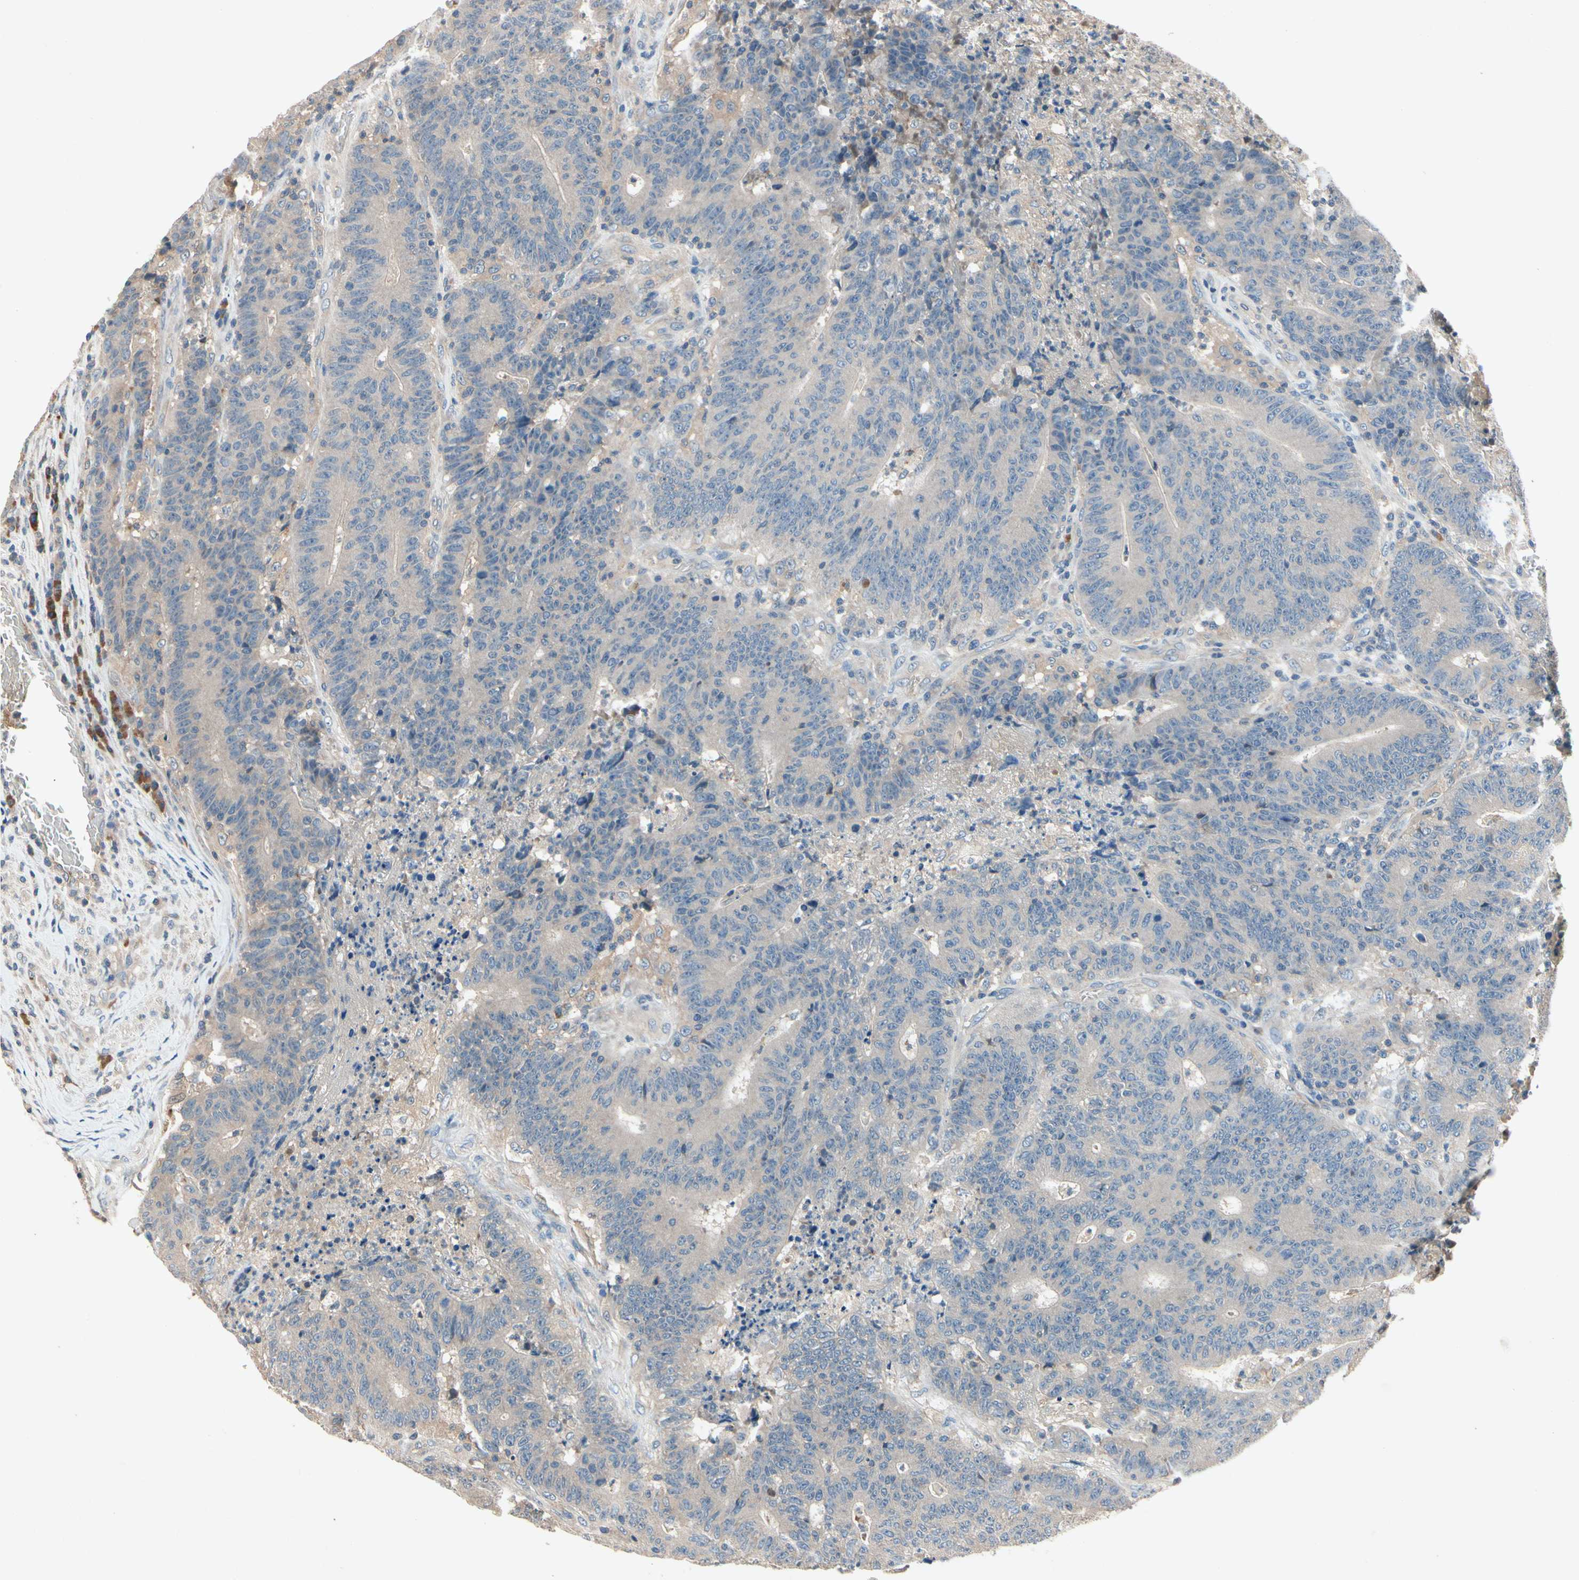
{"staining": {"intensity": "weak", "quantity": "<25%", "location": "cytoplasmic/membranous"}, "tissue": "colorectal cancer", "cell_type": "Tumor cells", "image_type": "cancer", "snomed": [{"axis": "morphology", "description": "Normal tissue, NOS"}, {"axis": "morphology", "description": "Adenocarcinoma, NOS"}, {"axis": "topography", "description": "Colon"}], "caption": "Tumor cells are negative for brown protein staining in colorectal cancer. (DAB immunohistochemistry visualized using brightfield microscopy, high magnification).", "gene": "IL1RL1", "patient": {"sex": "female", "age": 75}}